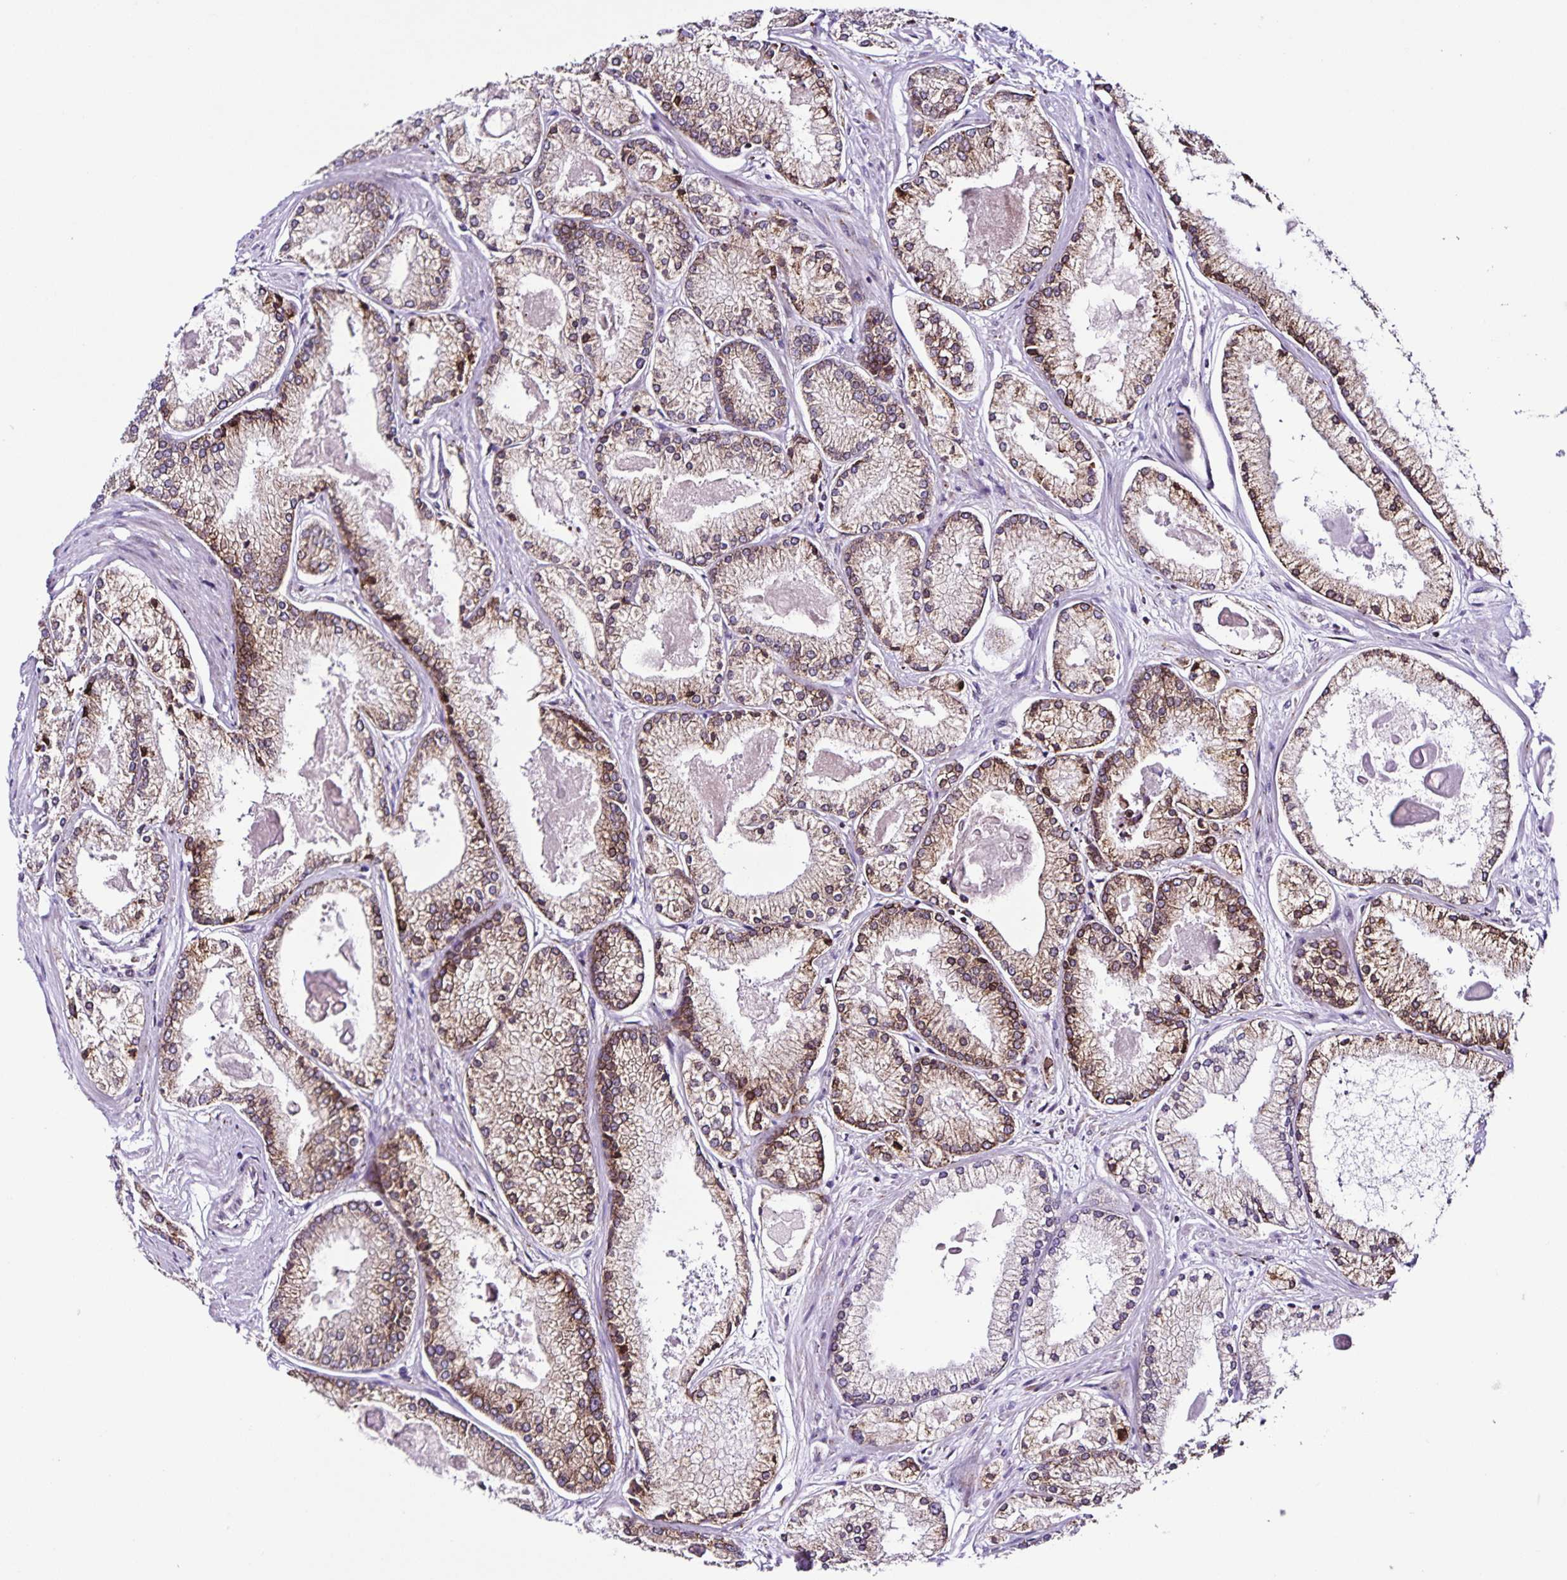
{"staining": {"intensity": "moderate", "quantity": "25%-75%", "location": "cytoplasmic/membranous"}, "tissue": "prostate cancer", "cell_type": "Tumor cells", "image_type": "cancer", "snomed": [{"axis": "morphology", "description": "Adenocarcinoma, High grade"}, {"axis": "topography", "description": "Prostate"}], "caption": "This image exhibits adenocarcinoma (high-grade) (prostate) stained with immunohistochemistry (IHC) to label a protein in brown. The cytoplasmic/membranous of tumor cells show moderate positivity for the protein. Nuclei are counter-stained blue.", "gene": "OSBPL5", "patient": {"sex": "male", "age": 68}}